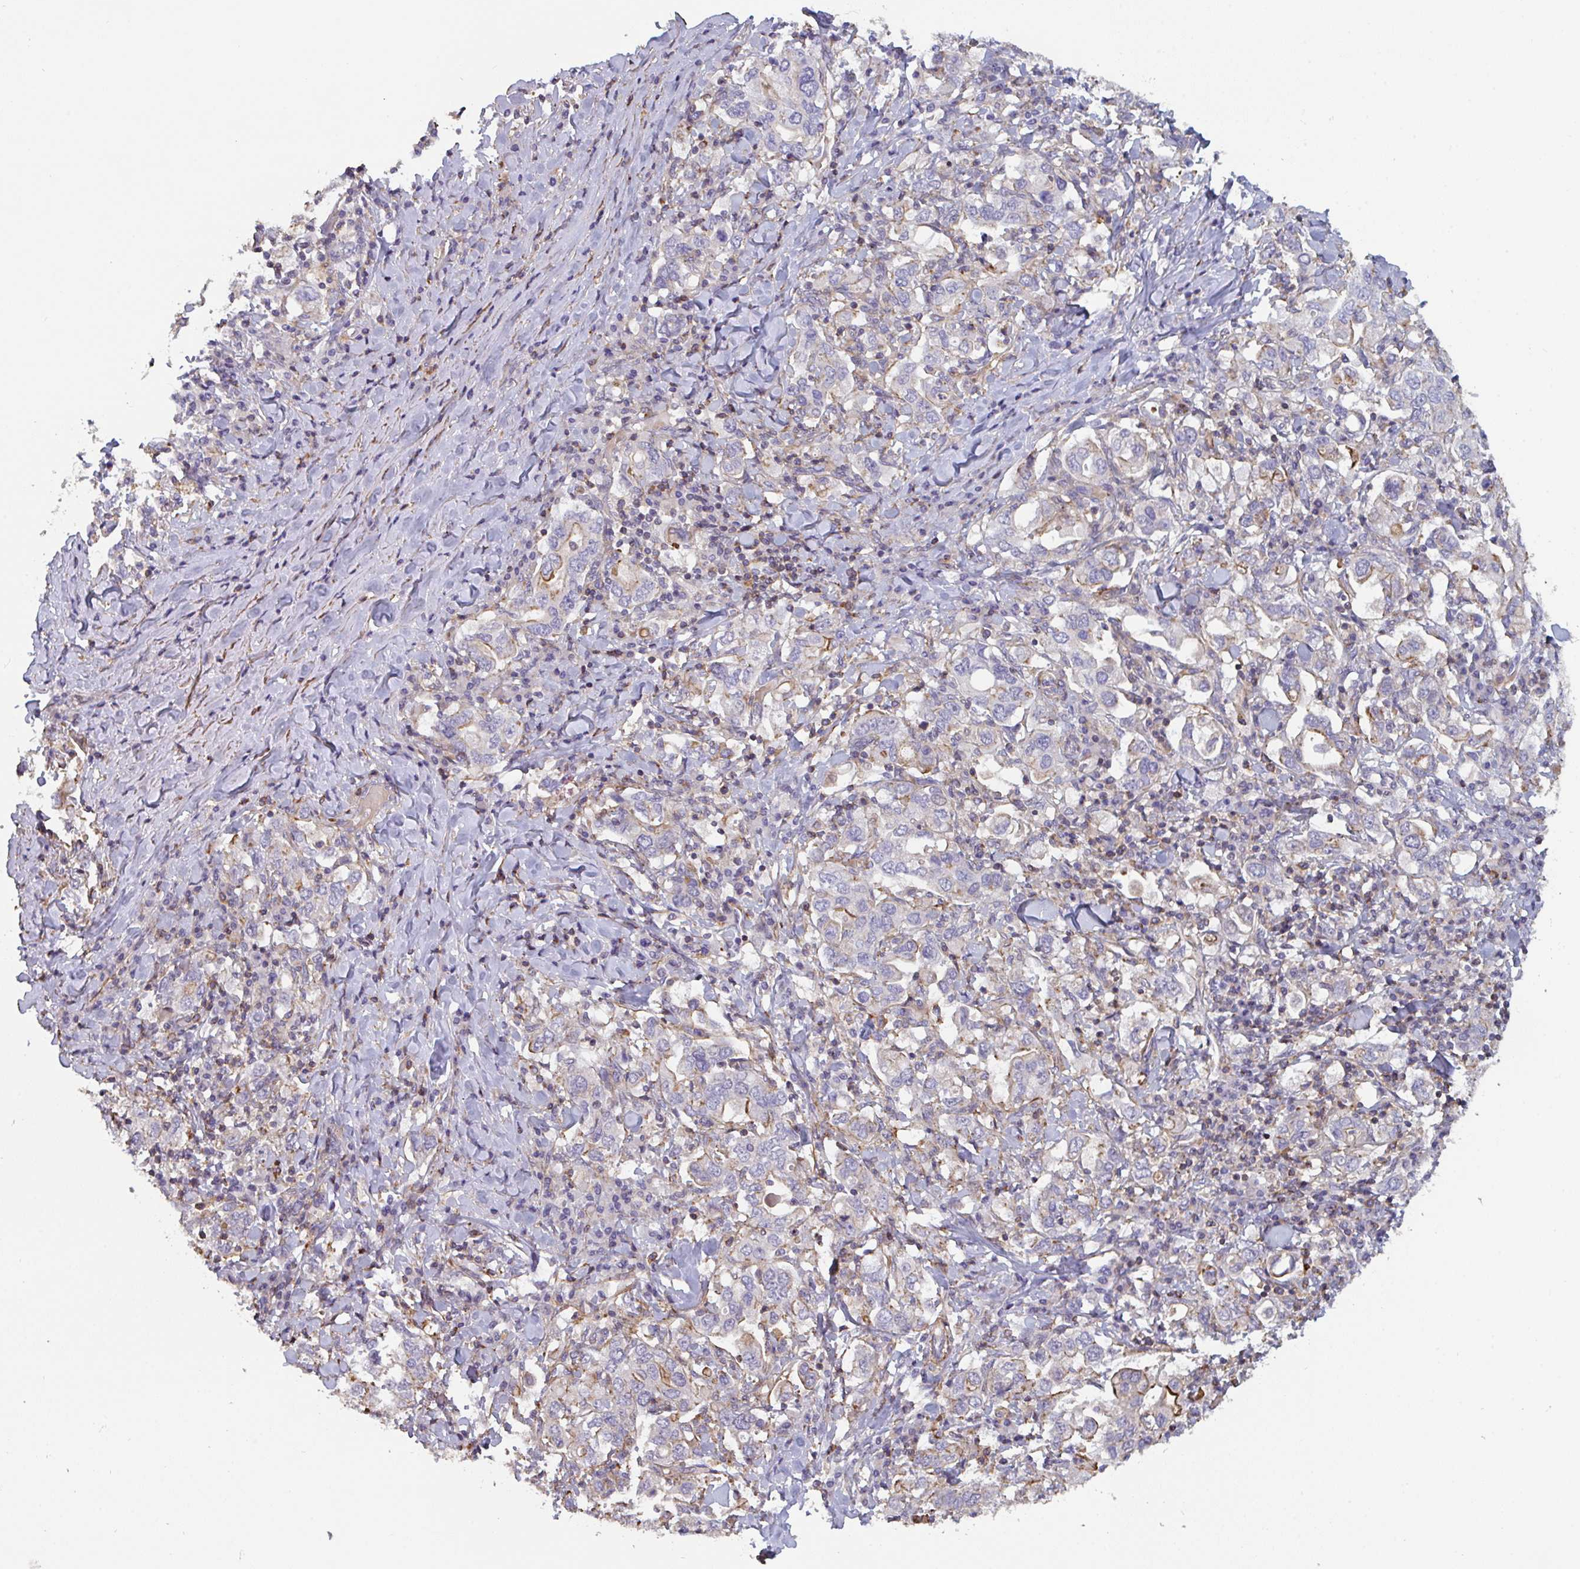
{"staining": {"intensity": "moderate", "quantity": "<25%", "location": "cytoplasmic/membranous"}, "tissue": "stomach cancer", "cell_type": "Tumor cells", "image_type": "cancer", "snomed": [{"axis": "morphology", "description": "Adenocarcinoma, NOS"}, {"axis": "topography", "description": "Stomach, upper"}], "caption": "IHC micrograph of neoplastic tissue: human stomach cancer (adenocarcinoma) stained using IHC demonstrates low levels of moderate protein expression localized specifically in the cytoplasmic/membranous of tumor cells, appearing as a cytoplasmic/membranous brown color.", "gene": "FZD2", "patient": {"sex": "male", "age": 62}}